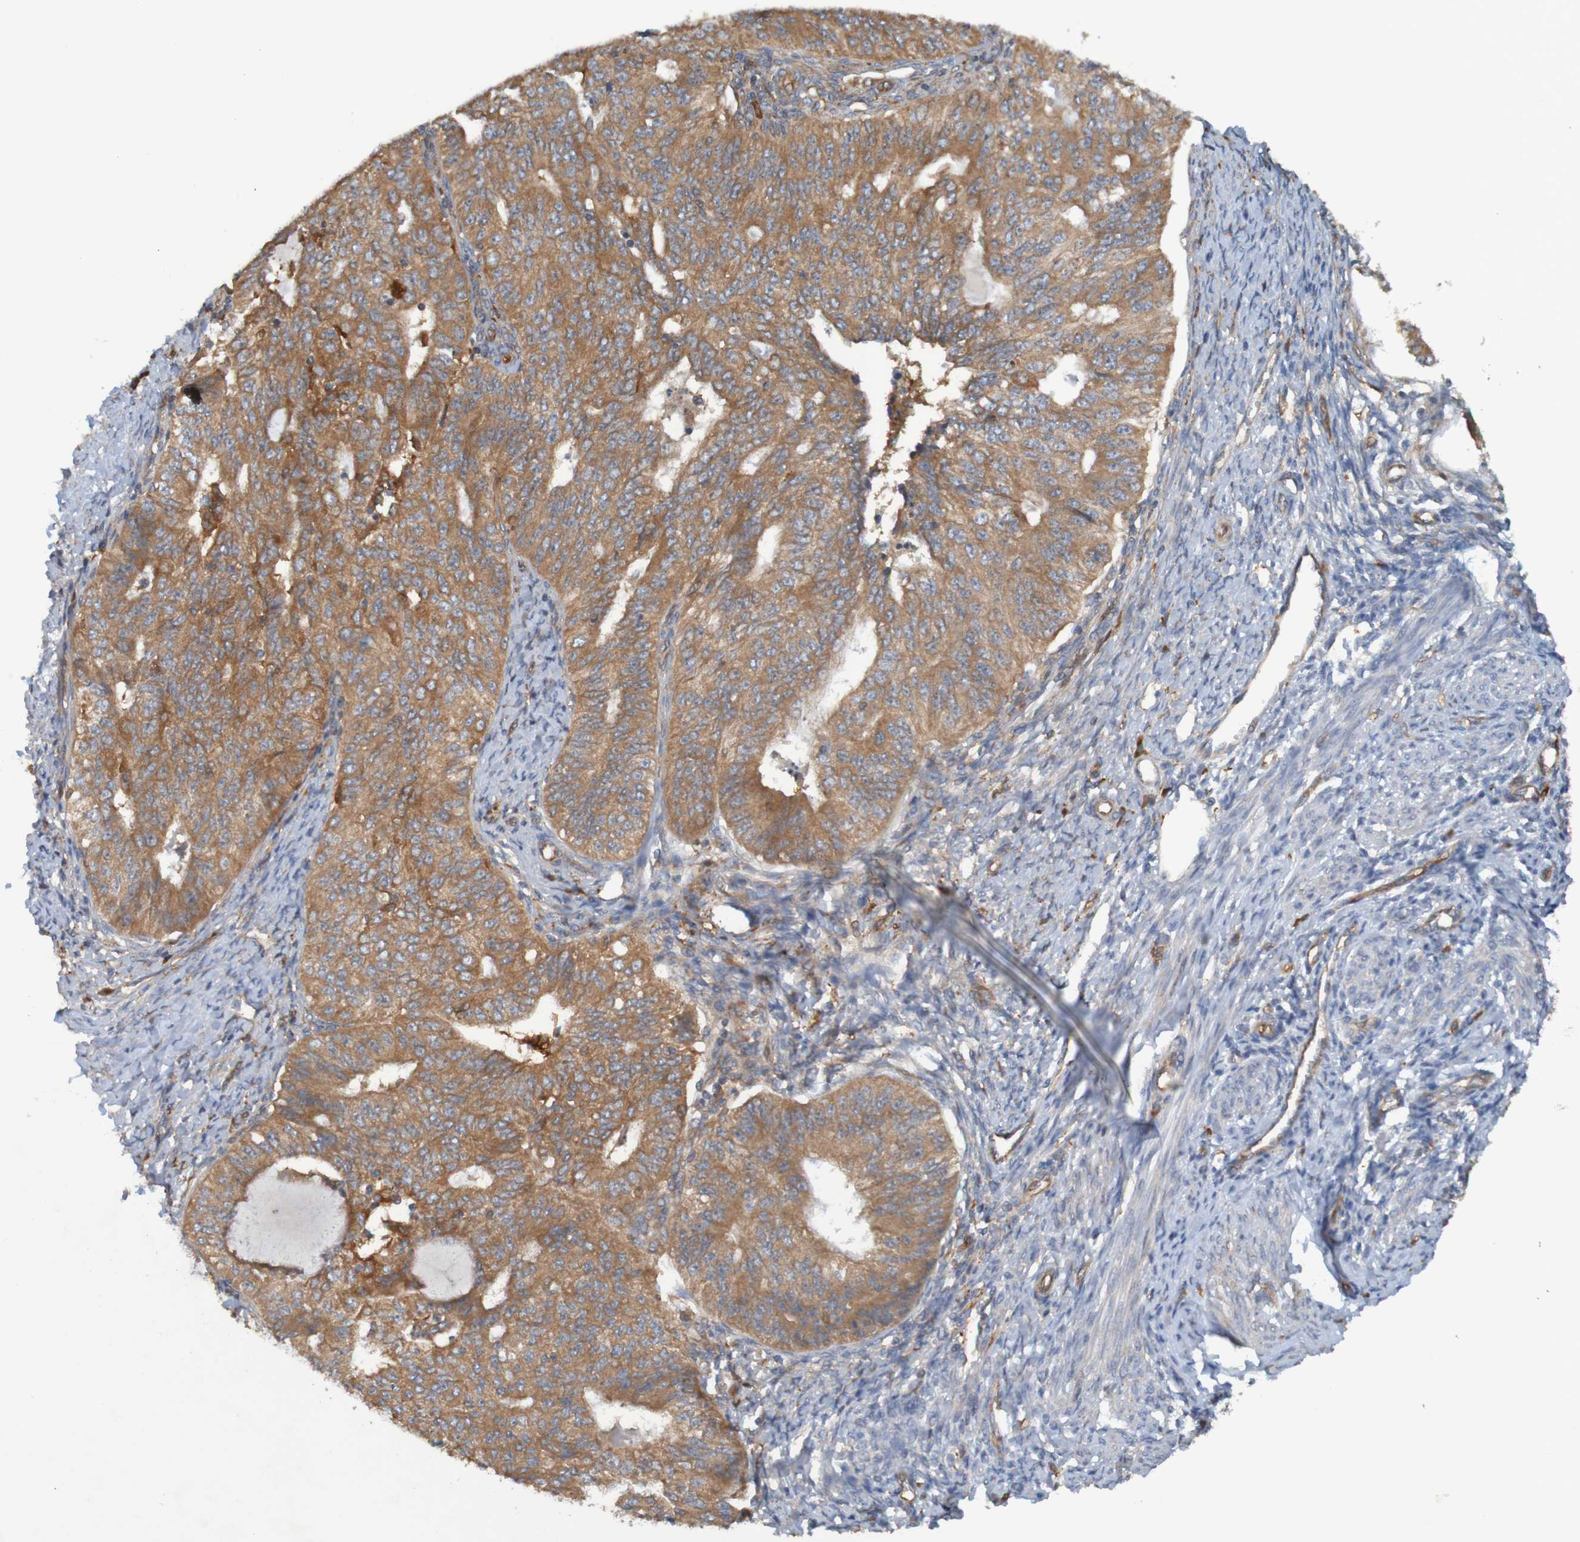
{"staining": {"intensity": "moderate", "quantity": ">75%", "location": "cytoplasmic/membranous"}, "tissue": "endometrial cancer", "cell_type": "Tumor cells", "image_type": "cancer", "snomed": [{"axis": "morphology", "description": "Adenocarcinoma, NOS"}, {"axis": "topography", "description": "Endometrium"}], "caption": "Immunohistochemical staining of endometrial cancer (adenocarcinoma) shows medium levels of moderate cytoplasmic/membranous protein positivity in approximately >75% of tumor cells. The staining was performed using DAB to visualize the protein expression in brown, while the nuclei were stained in blue with hematoxylin (Magnification: 20x).", "gene": "DNAJC4", "patient": {"sex": "female", "age": 32}}